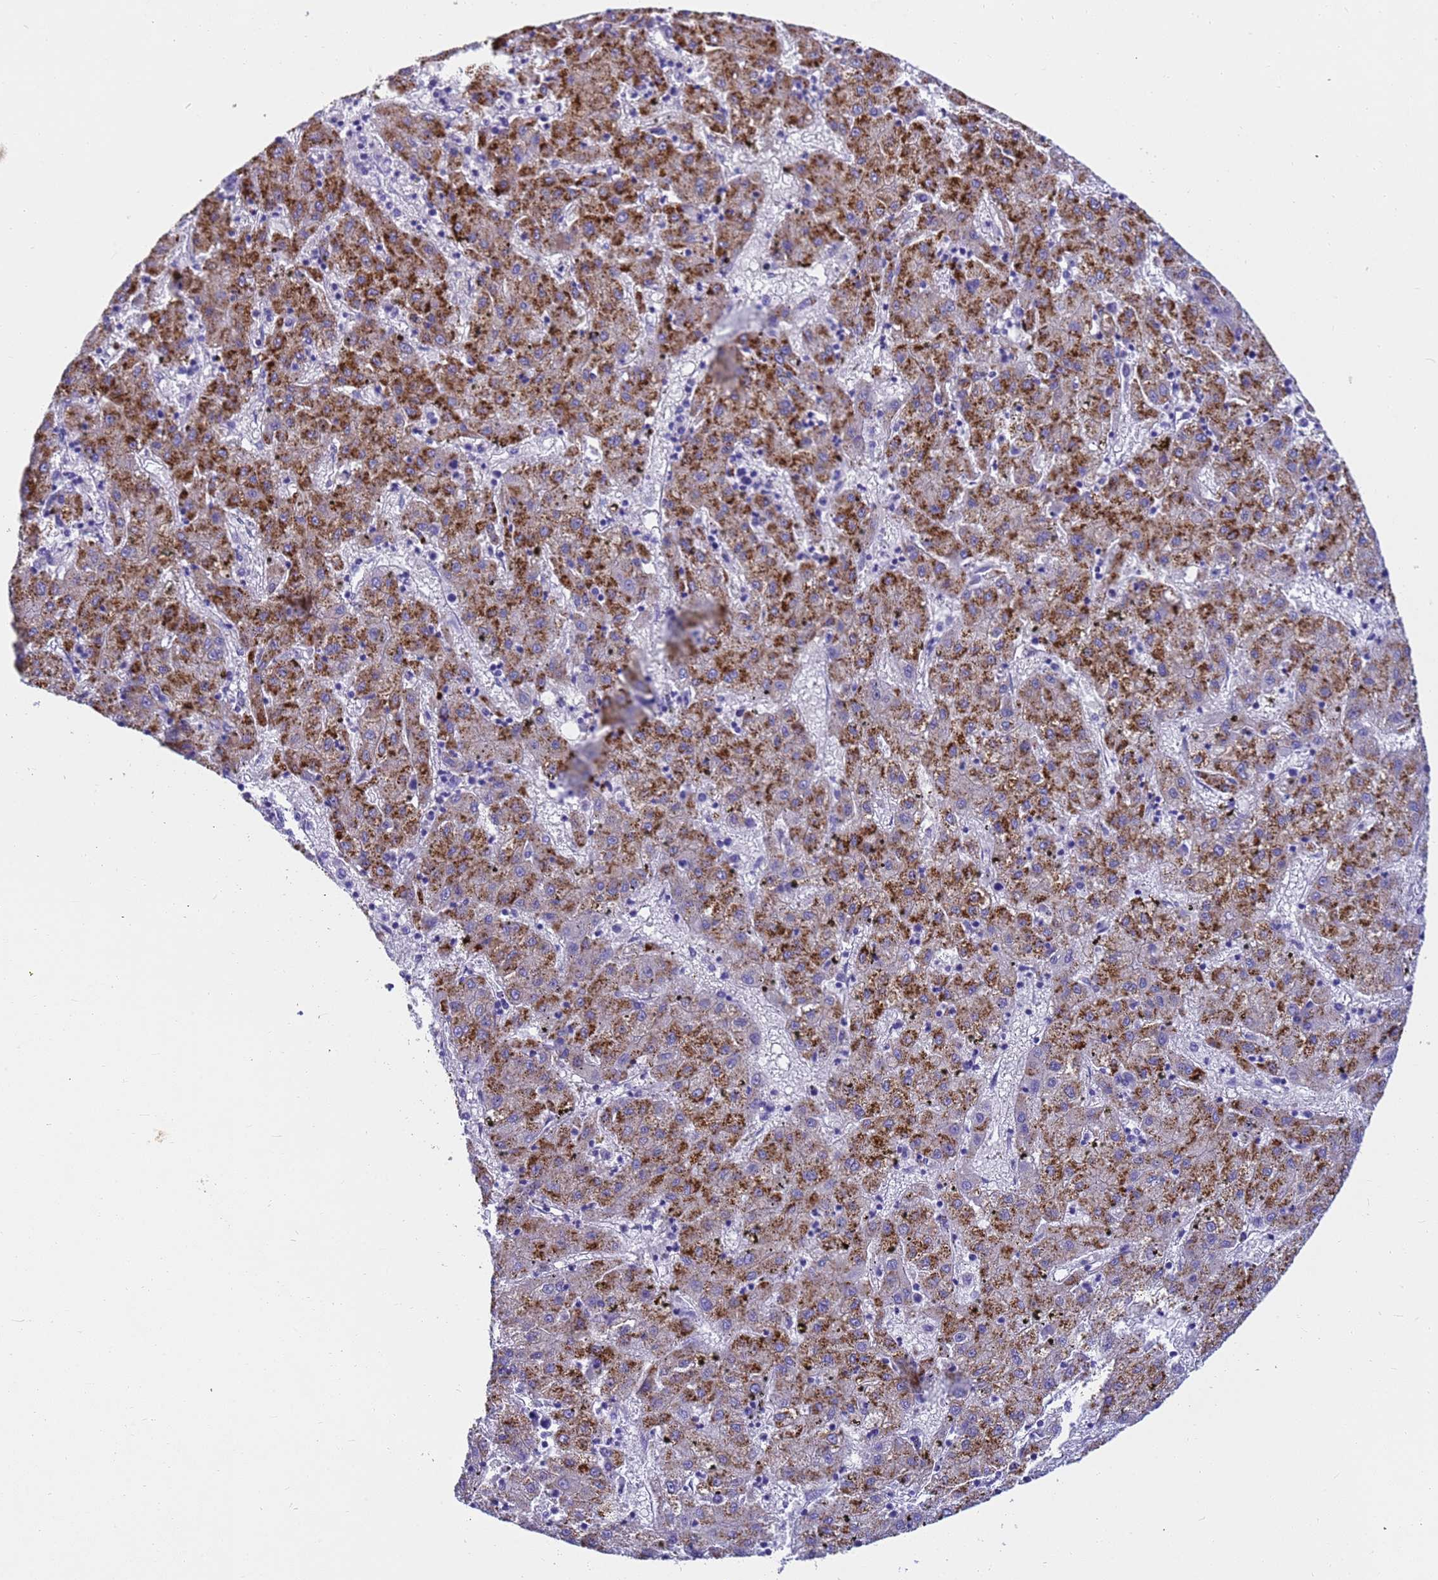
{"staining": {"intensity": "strong", "quantity": ">75%", "location": "cytoplasmic/membranous"}, "tissue": "liver cancer", "cell_type": "Tumor cells", "image_type": "cancer", "snomed": [{"axis": "morphology", "description": "Carcinoma, Hepatocellular, NOS"}, {"axis": "topography", "description": "Liver"}], "caption": "Immunohistochemistry (IHC) photomicrograph of liver cancer stained for a protein (brown), which demonstrates high levels of strong cytoplasmic/membranous expression in approximately >75% of tumor cells.", "gene": "MS4A13", "patient": {"sex": "male", "age": 72}}